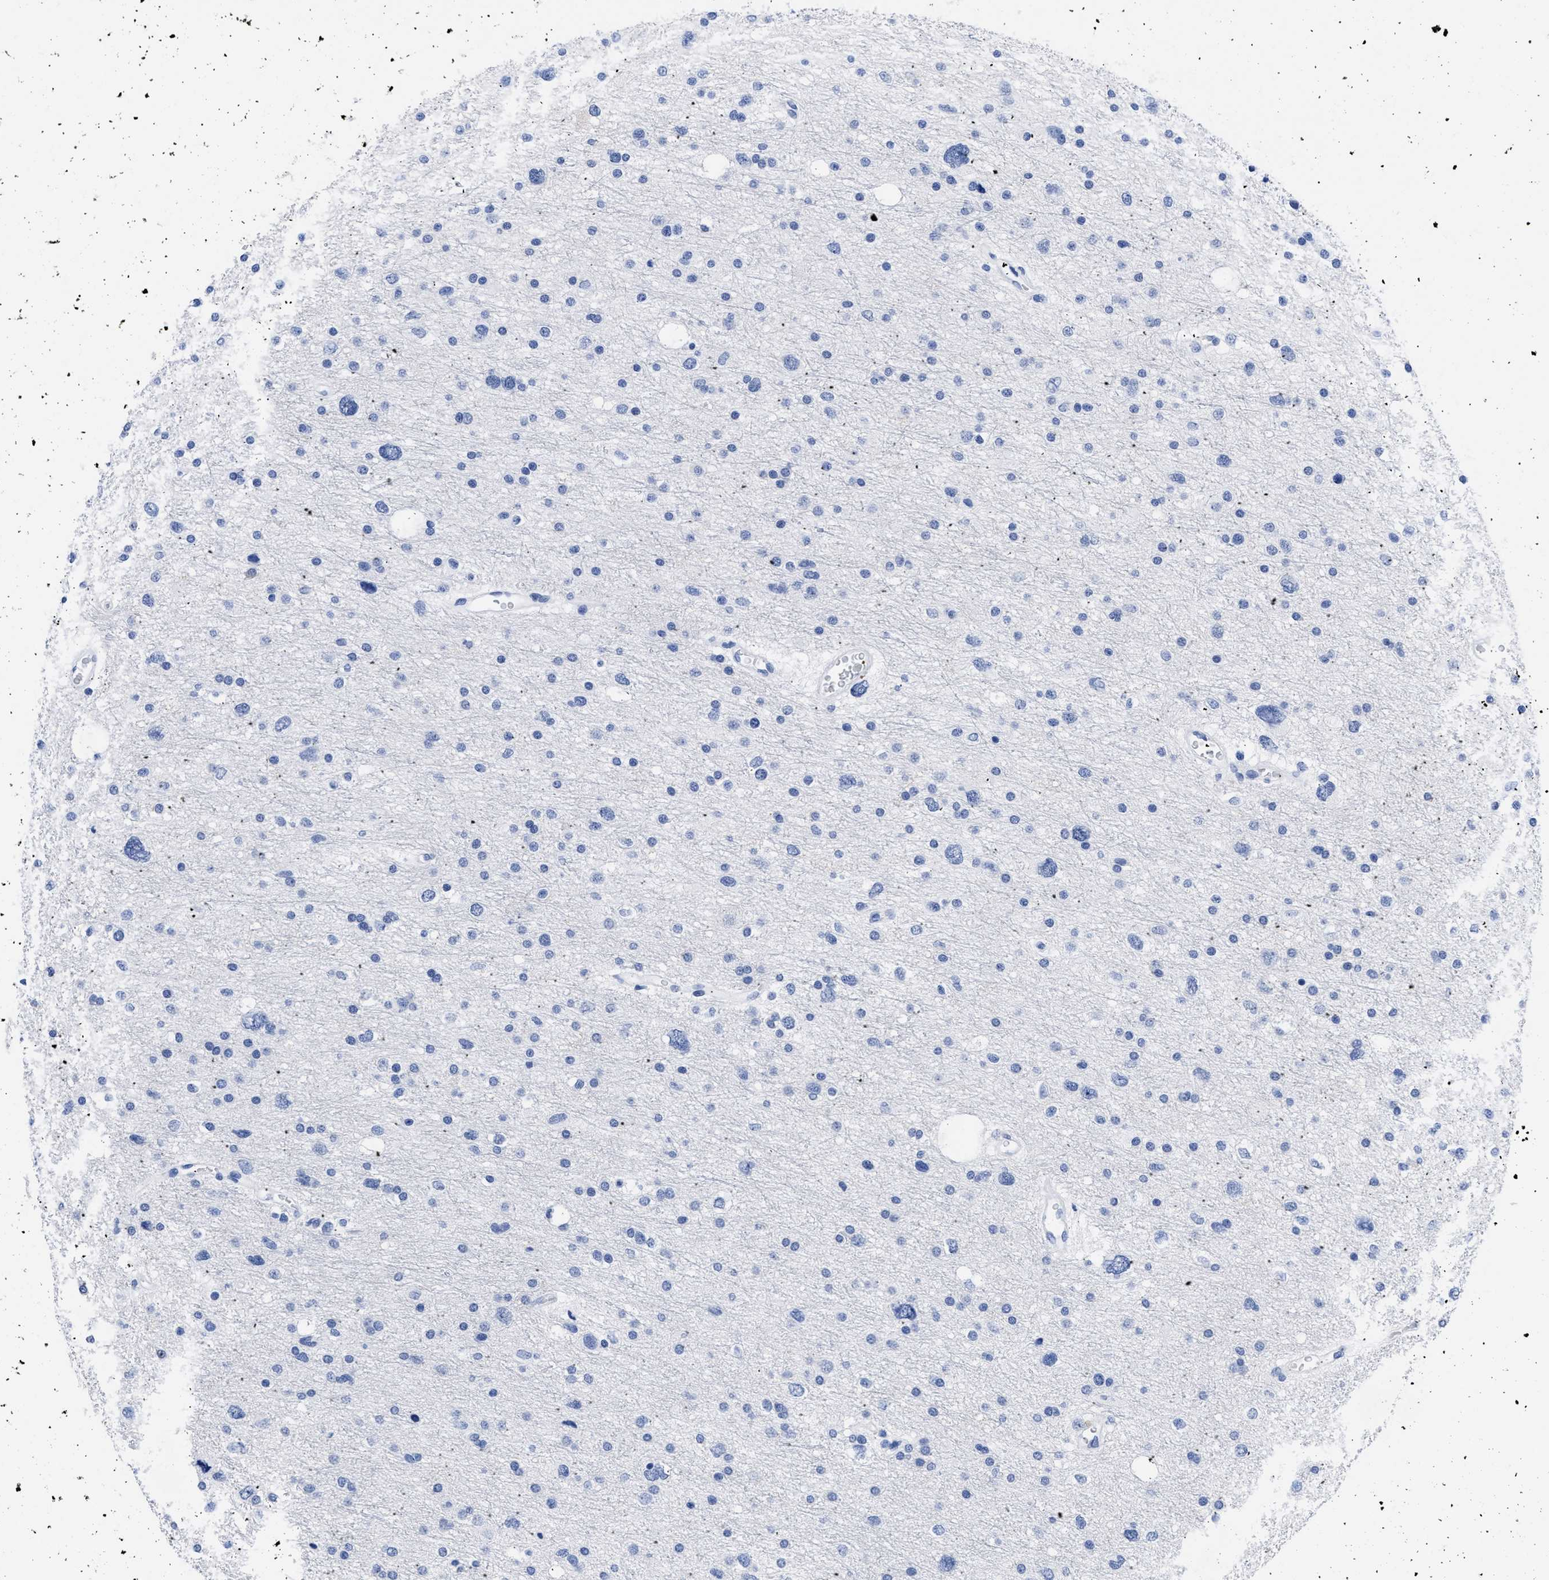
{"staining": {"intensity": "negative", "quantity": "none", "location": "none"}, "tissue": "glioma", "cell_type": "Tumor cells", "image_type": "cancer", "snomed": [{"axis": "morphology", "description": "Glioma, malignant, Low grade"}, {"axis": "topography", "description": "Brain"}], "caption": "This is an IHC photomicrograph of human glioma. There is no expression in tumor cells.", "gene": "TREML1", "patient": {"sex": "female", "age": 37}}